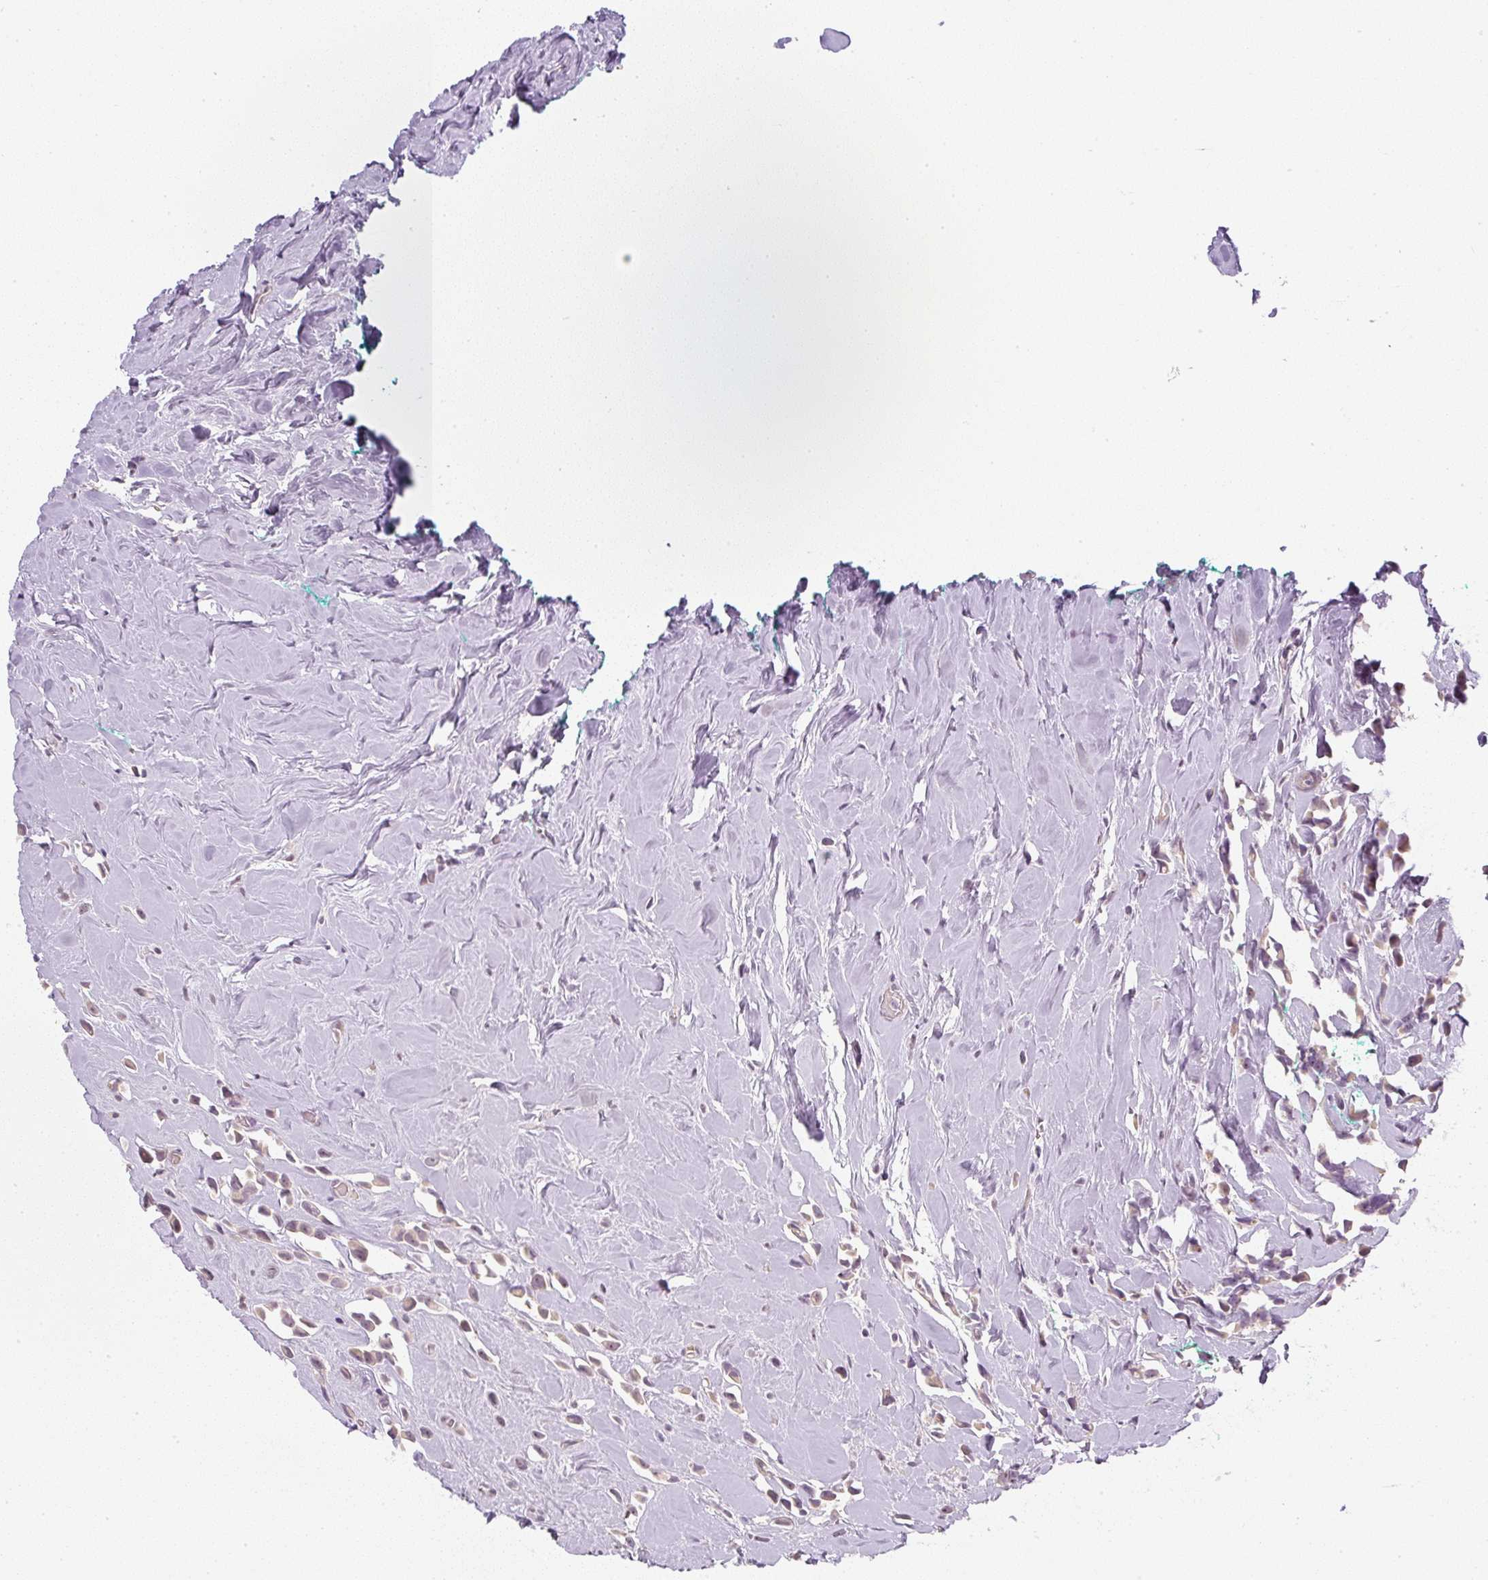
{"staining": {"intensity": "weak", "quantity": "25%-75%", "location": "cytoplasmic/membranous,nuclear"}, "tissue": "breast cancer", "cell_type": "Tumor cells", "image_type": "cancer", "snomed": [{"axis": "morphology", "description": "Duct carcinoma"}, {"axis": "topography", "description": "Breast"}], "caption": "Infiltrating ductal carcinoma (breast) tissue demonstrates weak cytoplasmic/membranous and nuclear staining in about 25%-75% of tumor cells", "gene": "AAR2", "patient": {"sex": "female", "age": 80}}